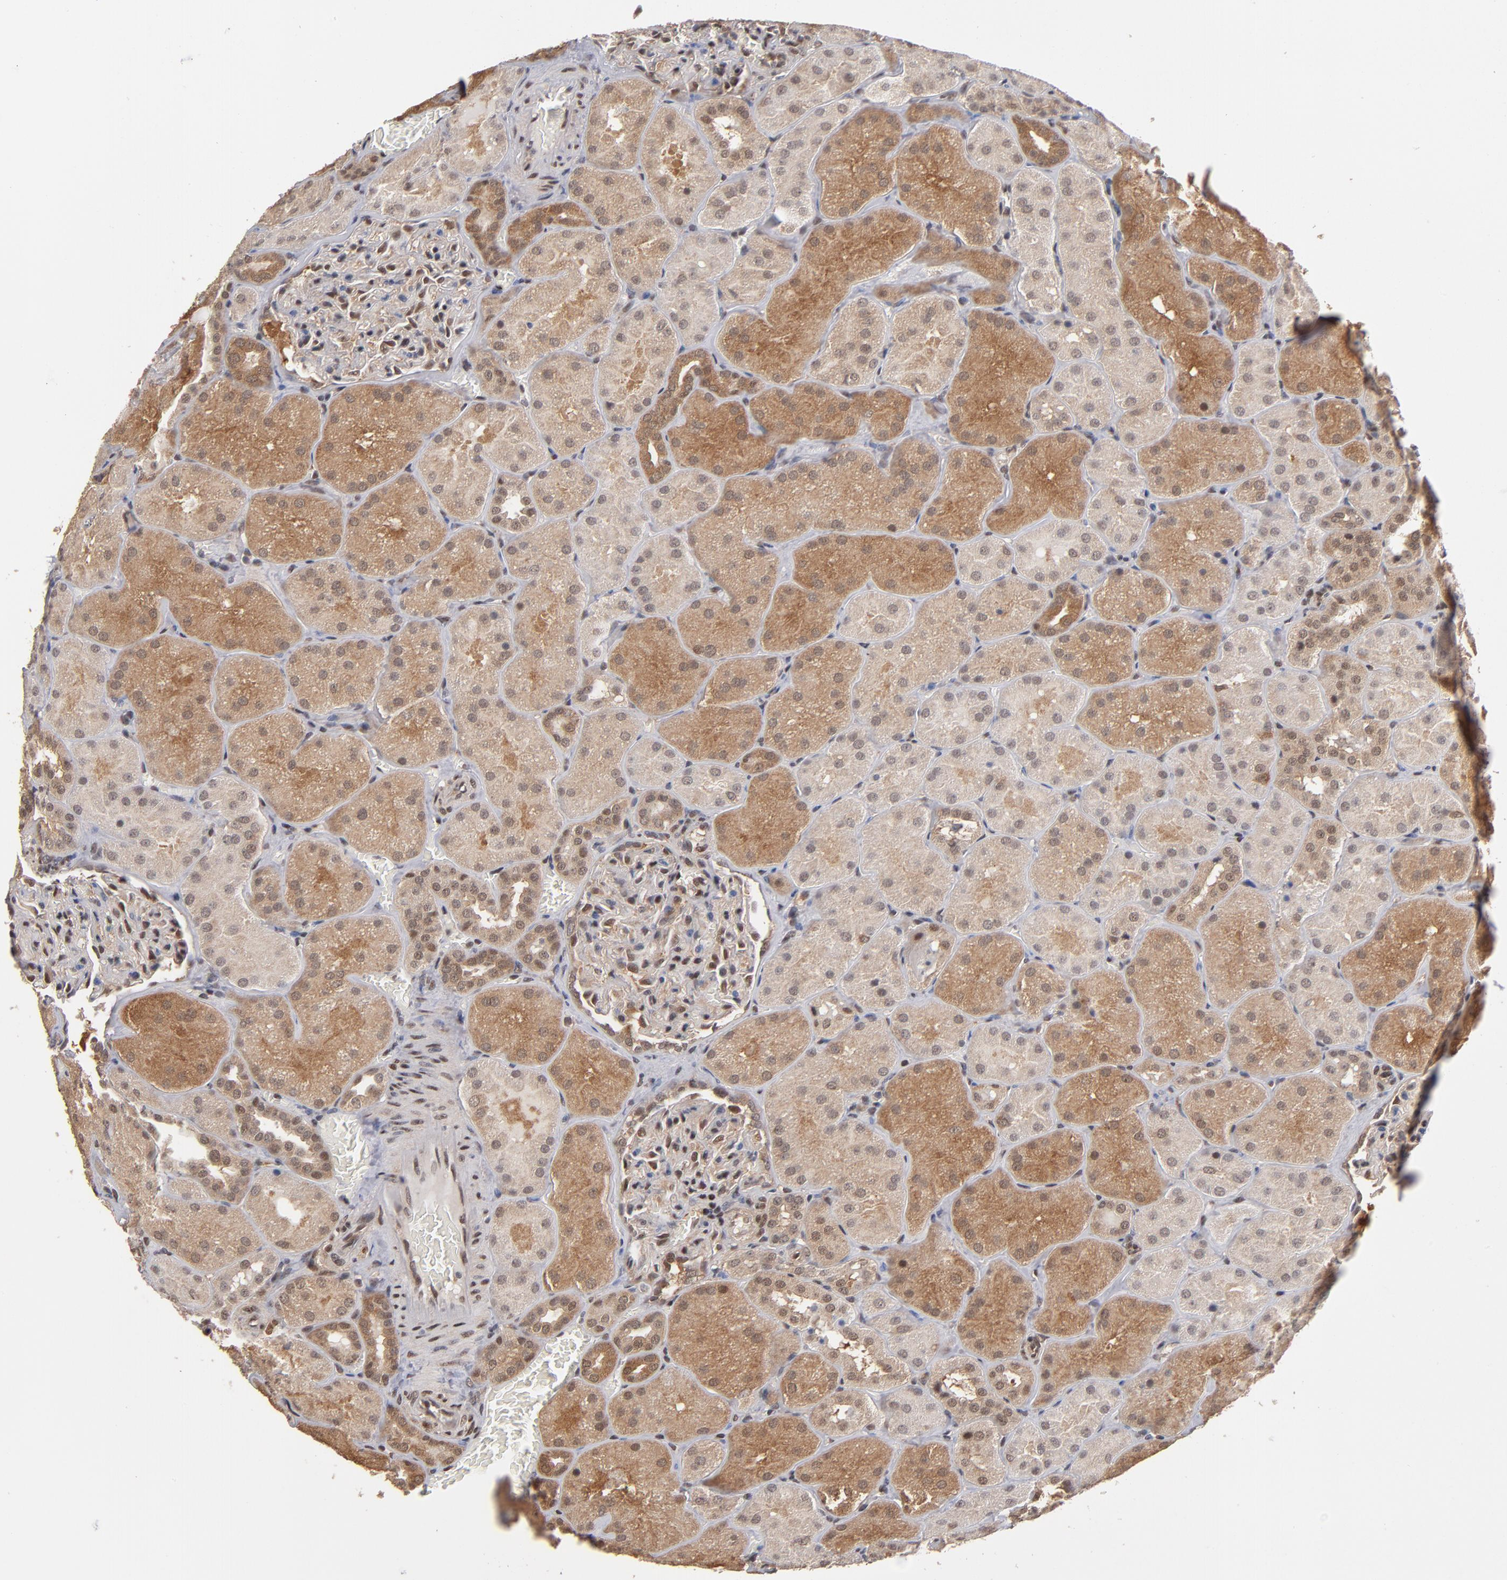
{"staining": {"intensity": "moderate", "quantity": "25%-75%", "location": "nuclear"}, "tissue": "kidney", "cell_type": "Cells in glomeruli", "image_type": "normal", "snomed": [{"axis": "morphology", "description": "Normal tissue, NOS"}, {"axis": "topography", "description": "Kidney"}], "caption": "A photomicrograph showing moderate nuclear staining in approximately 25%-75% of cells in glomeruli in benign kidney, as visualized by brown immunohistochemical staining.", "gene": "HUWE1", "patient": {"sex": "male", "age": 28}}